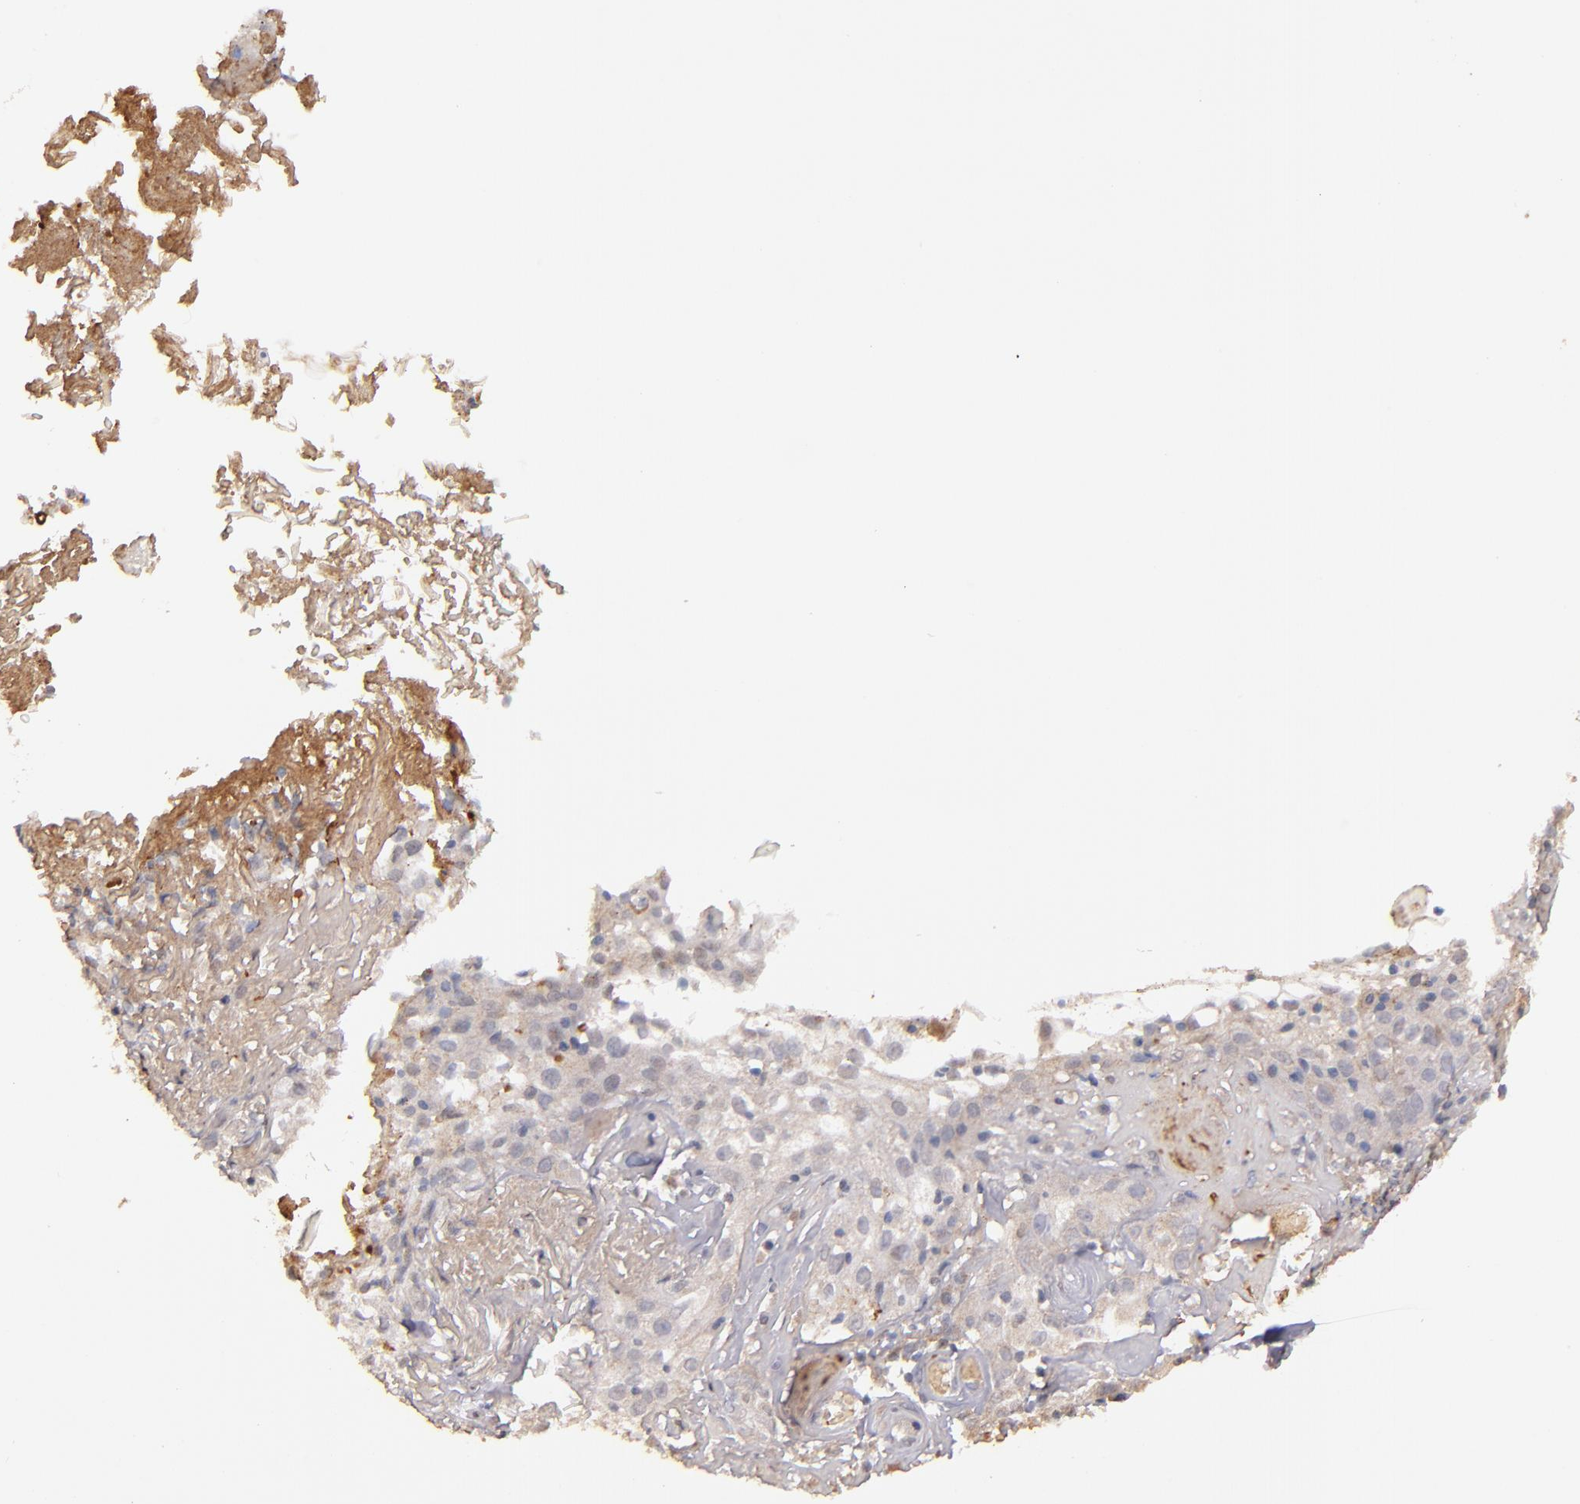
{"staining": {"intensity": "weak", "quantity": ">75%", "location": "cytoplasmic/membranous"}, "tissue": "skin cancer", "cell_type": "Tumor cells", "image_type": "cancer", "snomed": [{"axis": "morphology", "description": "Squamous cell carcinoma, NOS"}, {"axis": "topography", "description": "Skin"}], "caption": "Skin cancer was stained to show a protein in brown. There is low levels of weak cytoplasmic/membranous expression in about >75% of tumor cells.", "gene": "SERPINC1", "patient": {"sex": "male", "age": 65}}